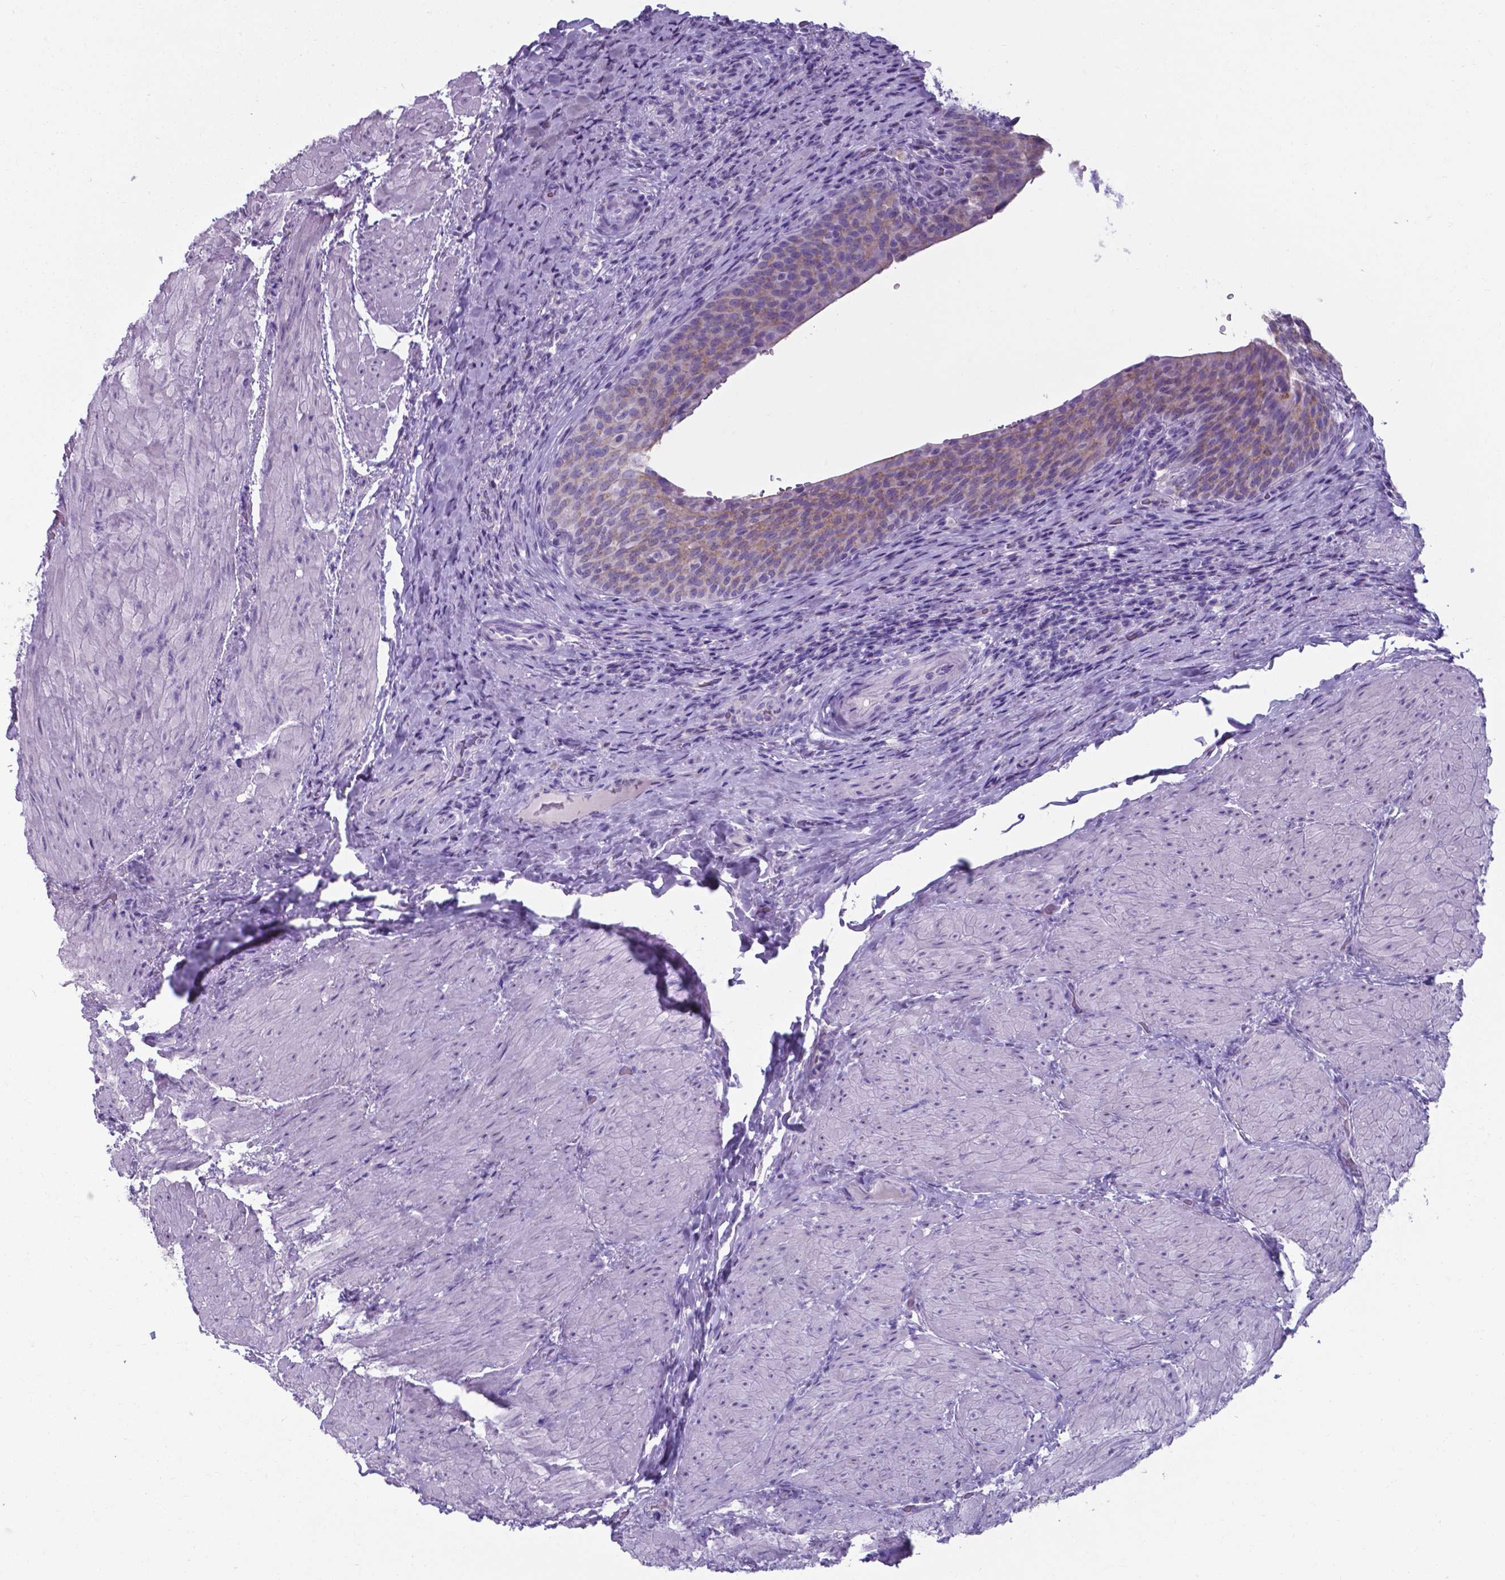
{"staining": {"intensity": "weak", "quantity": "25%-75%", "location": "cytoplasmic/membranous"}, "tissue": "urinary bladder", "cell_type": "Urothelial cells", "image_type": "normal", "snomed": [{"axis": "morphology", "description": "Normal tissue, NOS"}, {"axis": "topography", "description": "Urinary bladder"}, {"axis": "topography", "description": "Peripheral nerve tissue"}], "caption": "Immunohistochemistry histopathology image of benign urinary bladder: human urinary bladder stained using immunohistochemistry (IHC) exhibits low levels of weak protein expression localized specifically in the cytoplasmic/membranous of urothelial cells, appearing as a cytoplasmic/membranous brown color.", "gene": "AP5B1", "patient": {"sex": "male", "age": 66}}